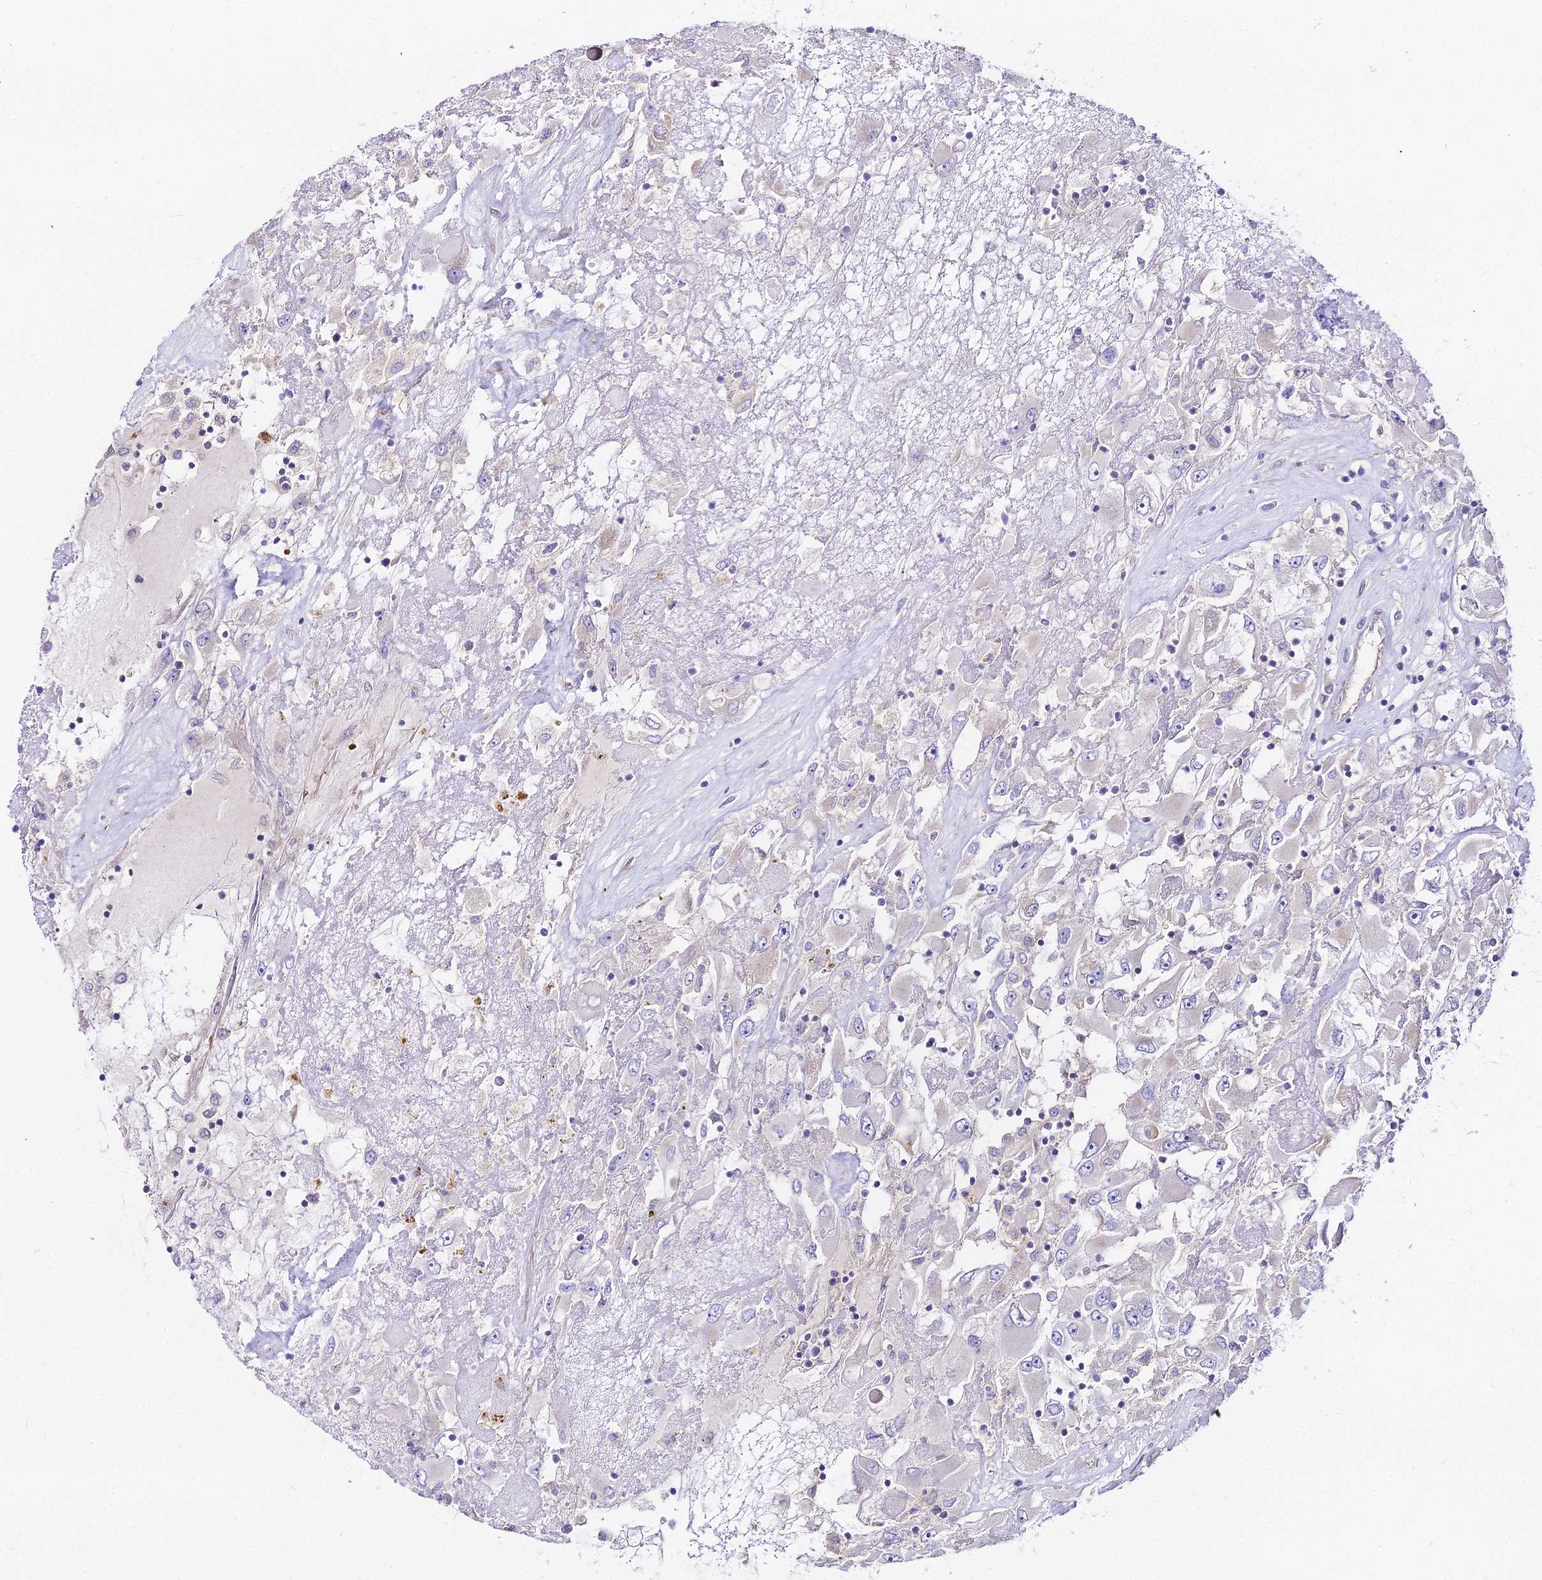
{"staining": {"intensity": "negative", "quantity": "none", "location": "none"}, "tissue": "renal cancer", "cell_type": "Tumor cells", "image_type": "cancer", "snomed": [{"axis": "morphology", "description": "Adenocarcinoma, NOS"}, {"axis": "topography", "description": "Kidney"}], "caption": "Tumor cells are negative for protein expression in human renal cancer.", "gene": "GLYAT", "patient": {"sex": "female", "age": 52}}